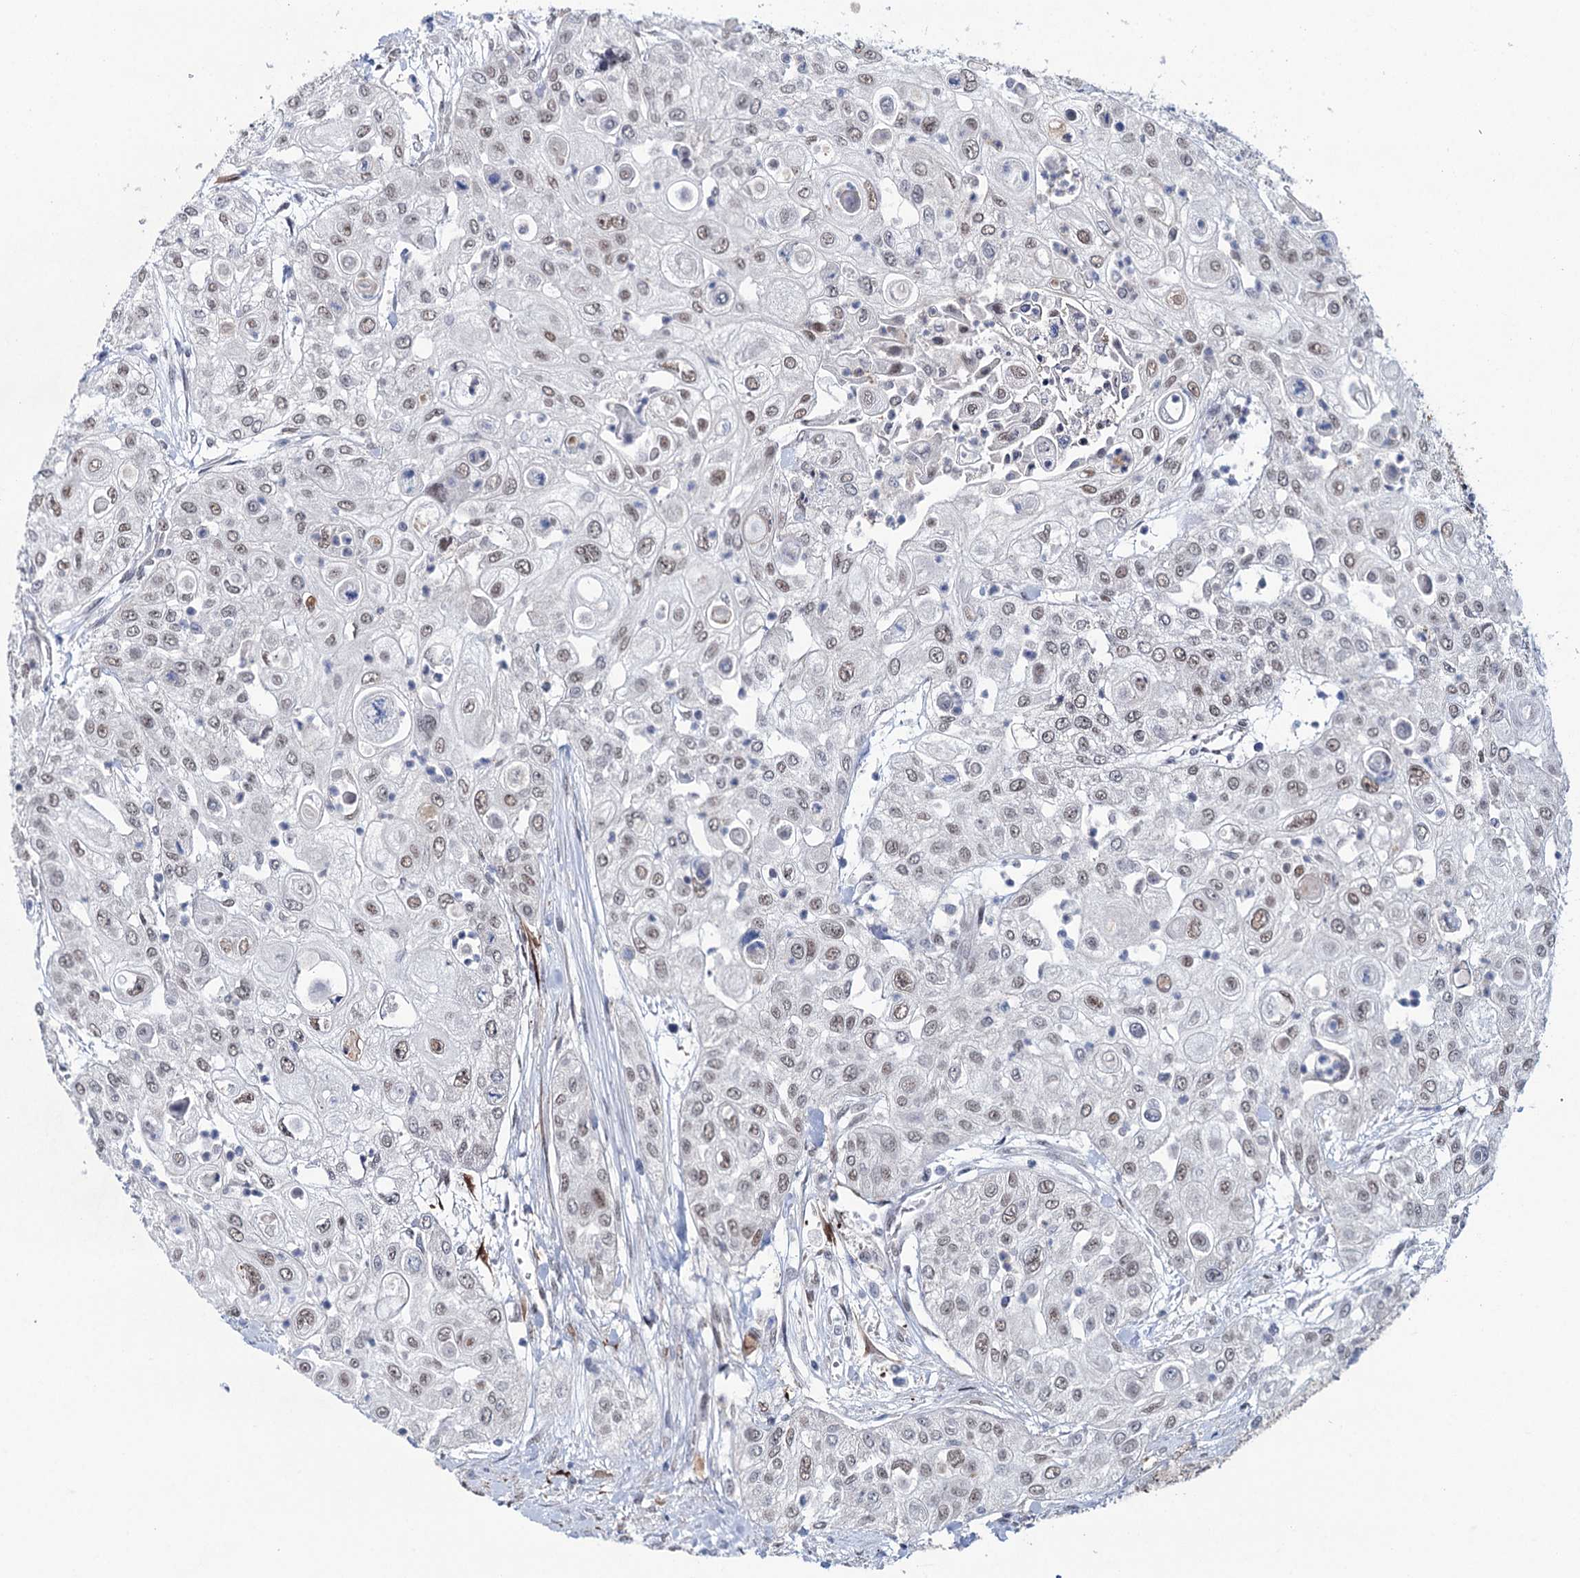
{"staining": {"intensity": "weak", "quantity": "25%-75%", "location": "nuclear"}, "tissue": "urothelial cancer", "cell_type": "Tumor cells", "image_type": "cancer", "snomed": [{"axis": "morphology", "description": "Urothelial carcinoma, High grade"}, {"axis": "topography", "description": "Urinary bladder"}], "caption": "A brown stain shows weak nuclear staining of a protein in urothelial cancer tumor cells.", "gene": "FAM53A", "patient": {"sex": "female", "age": 79}}